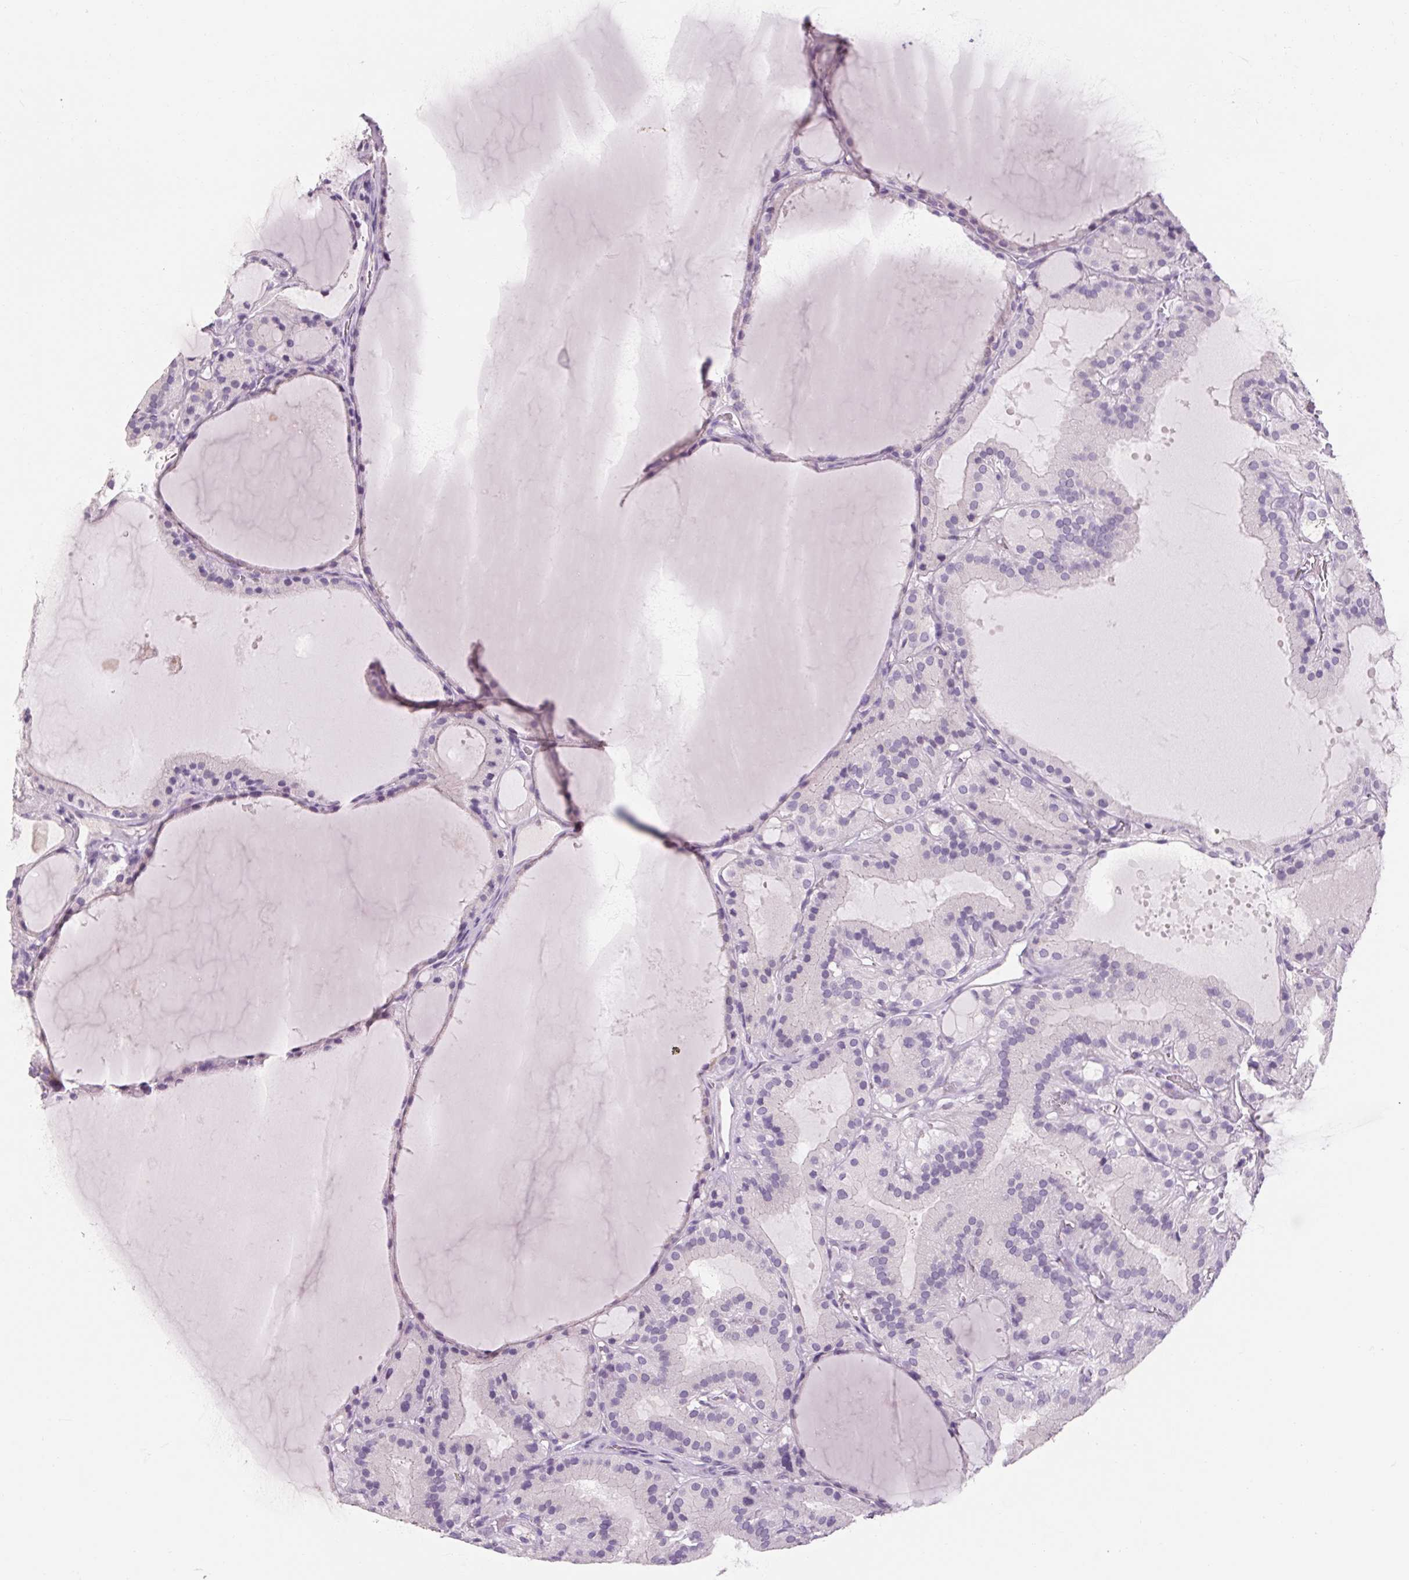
{"staining": {"intensity": "negative", "quantity": "none", "location": "none"}, "tissue": "thyroid cancer", "cell_type": "Tumor cells", "image_type": "cancer", "snomed": [{"axis": "morphology", "description": "Papillary adenocarcinoma, NOS"}, {"axis": "topography", "description": "Thyroid gland"}], "caption": "A histopathology image of papillary adenocarcinoma (thyroid) stained for a protein demonstrates no brown staining in tumor cells. (DAB IHC visualized using brightfield microscopy, high magnification).", "gene": "RPTN", "patient": {"sex": "male", "age": 87}}